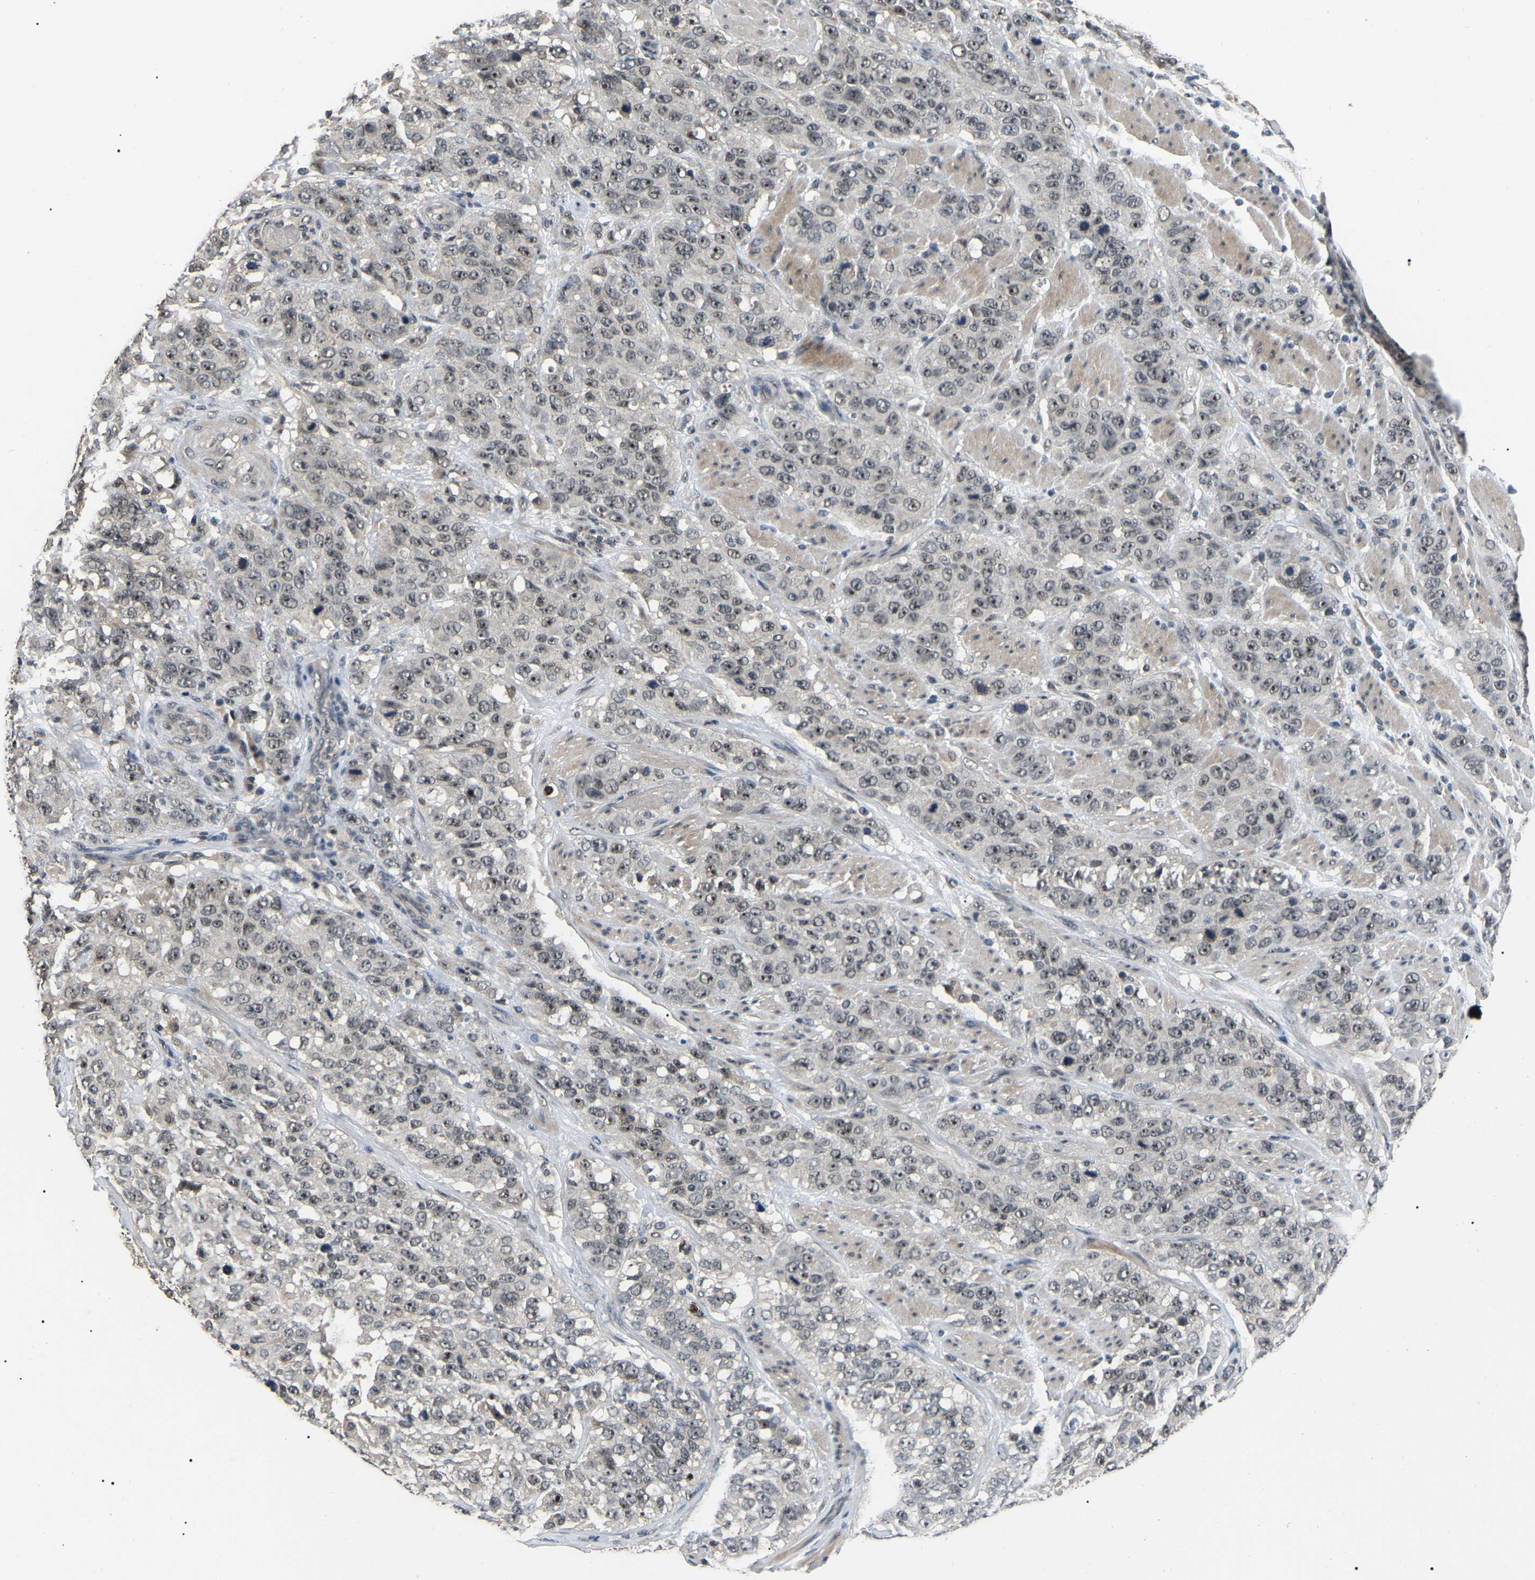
{"staining": {"intensity": "weak", "quantity": ">75%", "location": "nuclear"}, "tissue": "stomach cancer", "cell_type": "Tumor cells", "image_type": "cancer", "snomed": [{"axis": "morphology", "description": "Adenocarcinoma, NOS"}, {"axis": "topography", "description": "Stomach"}], "caption": "Stomach cancer (adenocarcinoma) stained with a brown dye exhibits weak nuclear positive expression in approximately >75% of tumor cells.", "gene": "PPM1E", "patient": {"sex": "male", "age": 48}}